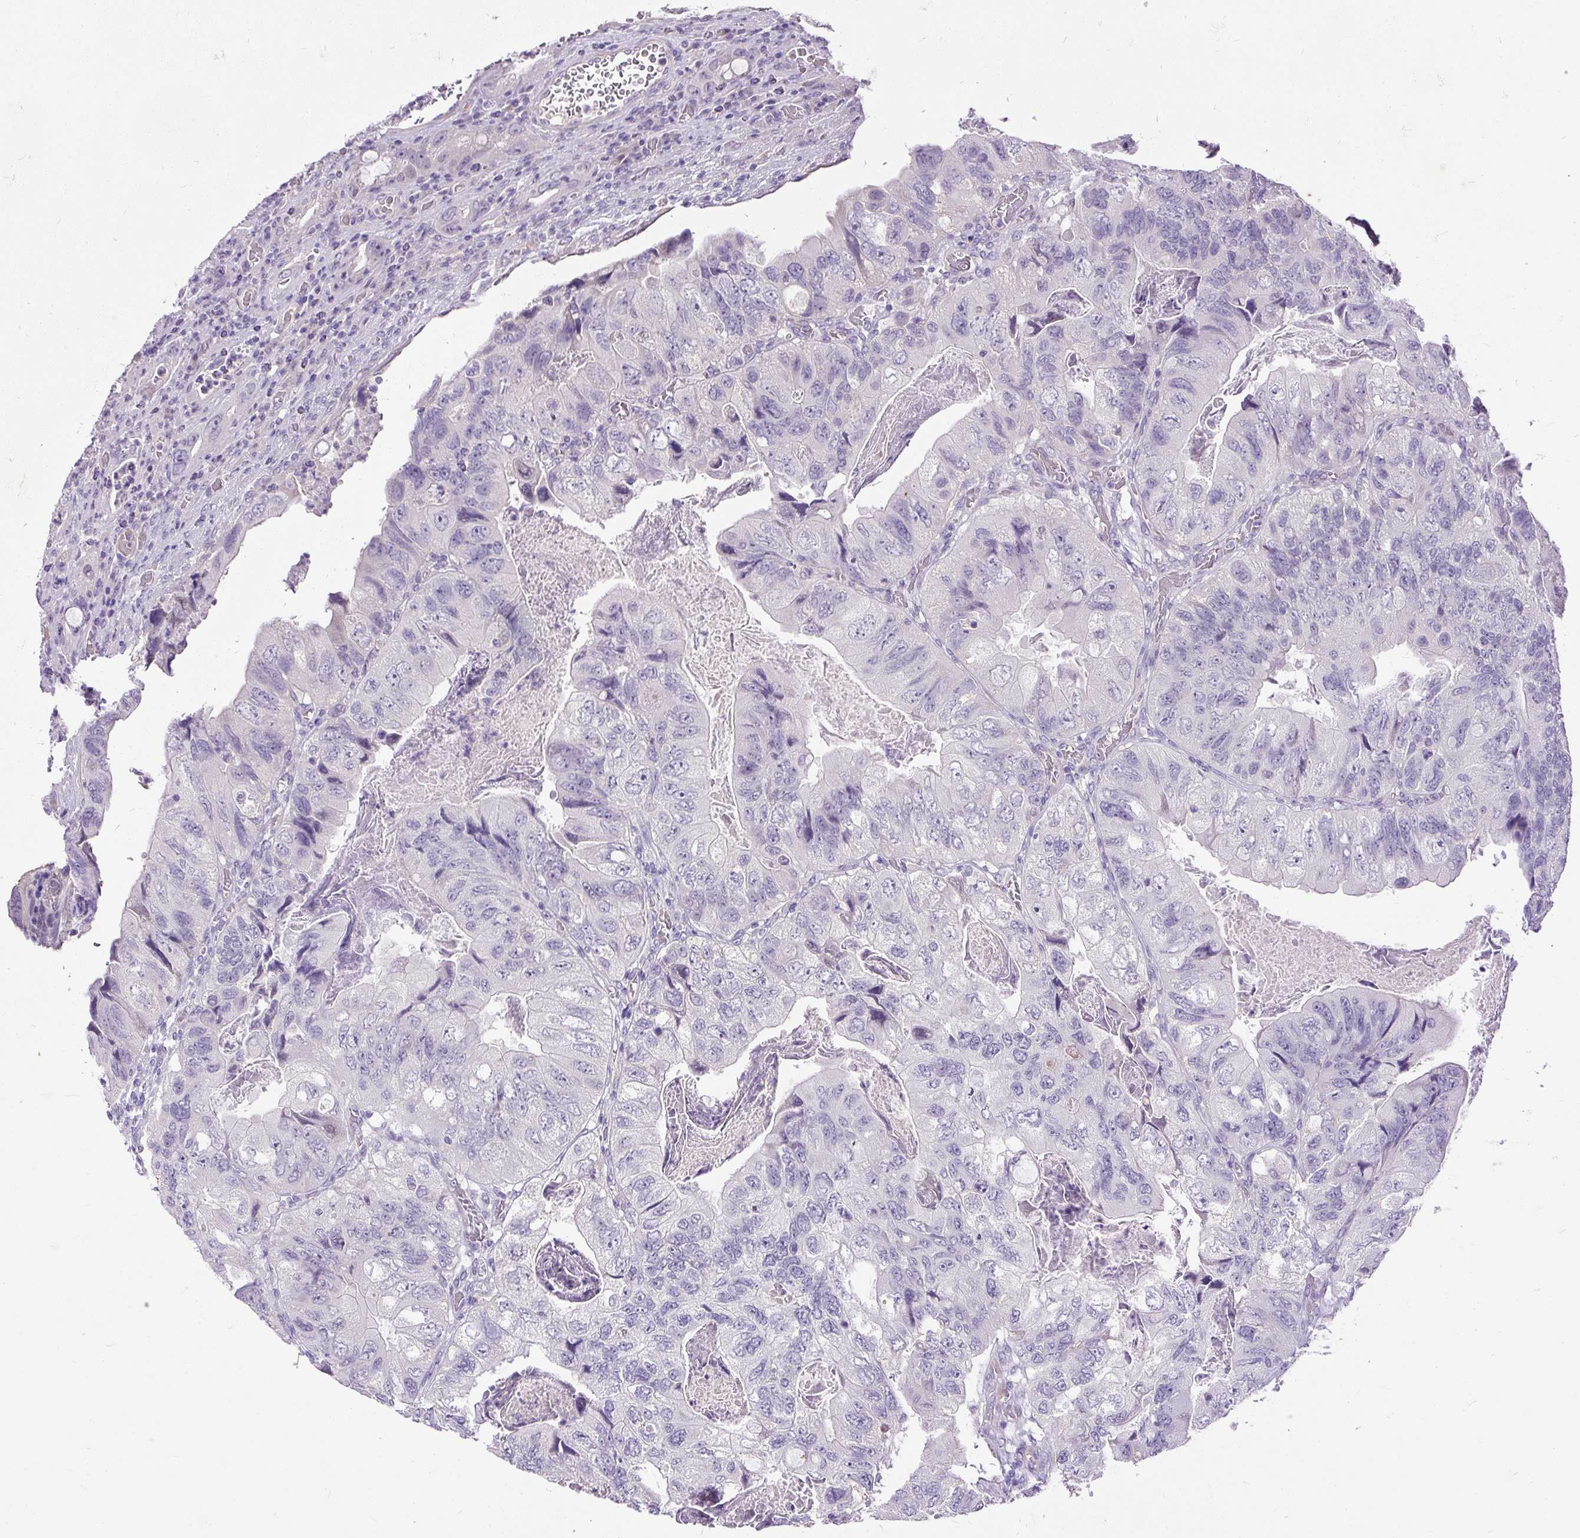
{"staining": {"intensity": "negative", "quantity": "none", "location": "none"}, "tissue": "colorectal cancer", "cell_type": "Tumor cells", "image_type": "cancer", "snomed": [{"axis": "morphology", "description": "Adenocarcinoma, NOS"}, {"axis": "topography", "description": "Rectum"}], "caption": "Tumor cells show no significant protein positivity in colorectal cancer. (DAB immunohistochemistry visualized using brightfield microscopy, high magnification).", "gene": "KRTAP20-3", "patient": {"sex": "male", "age": 63}}